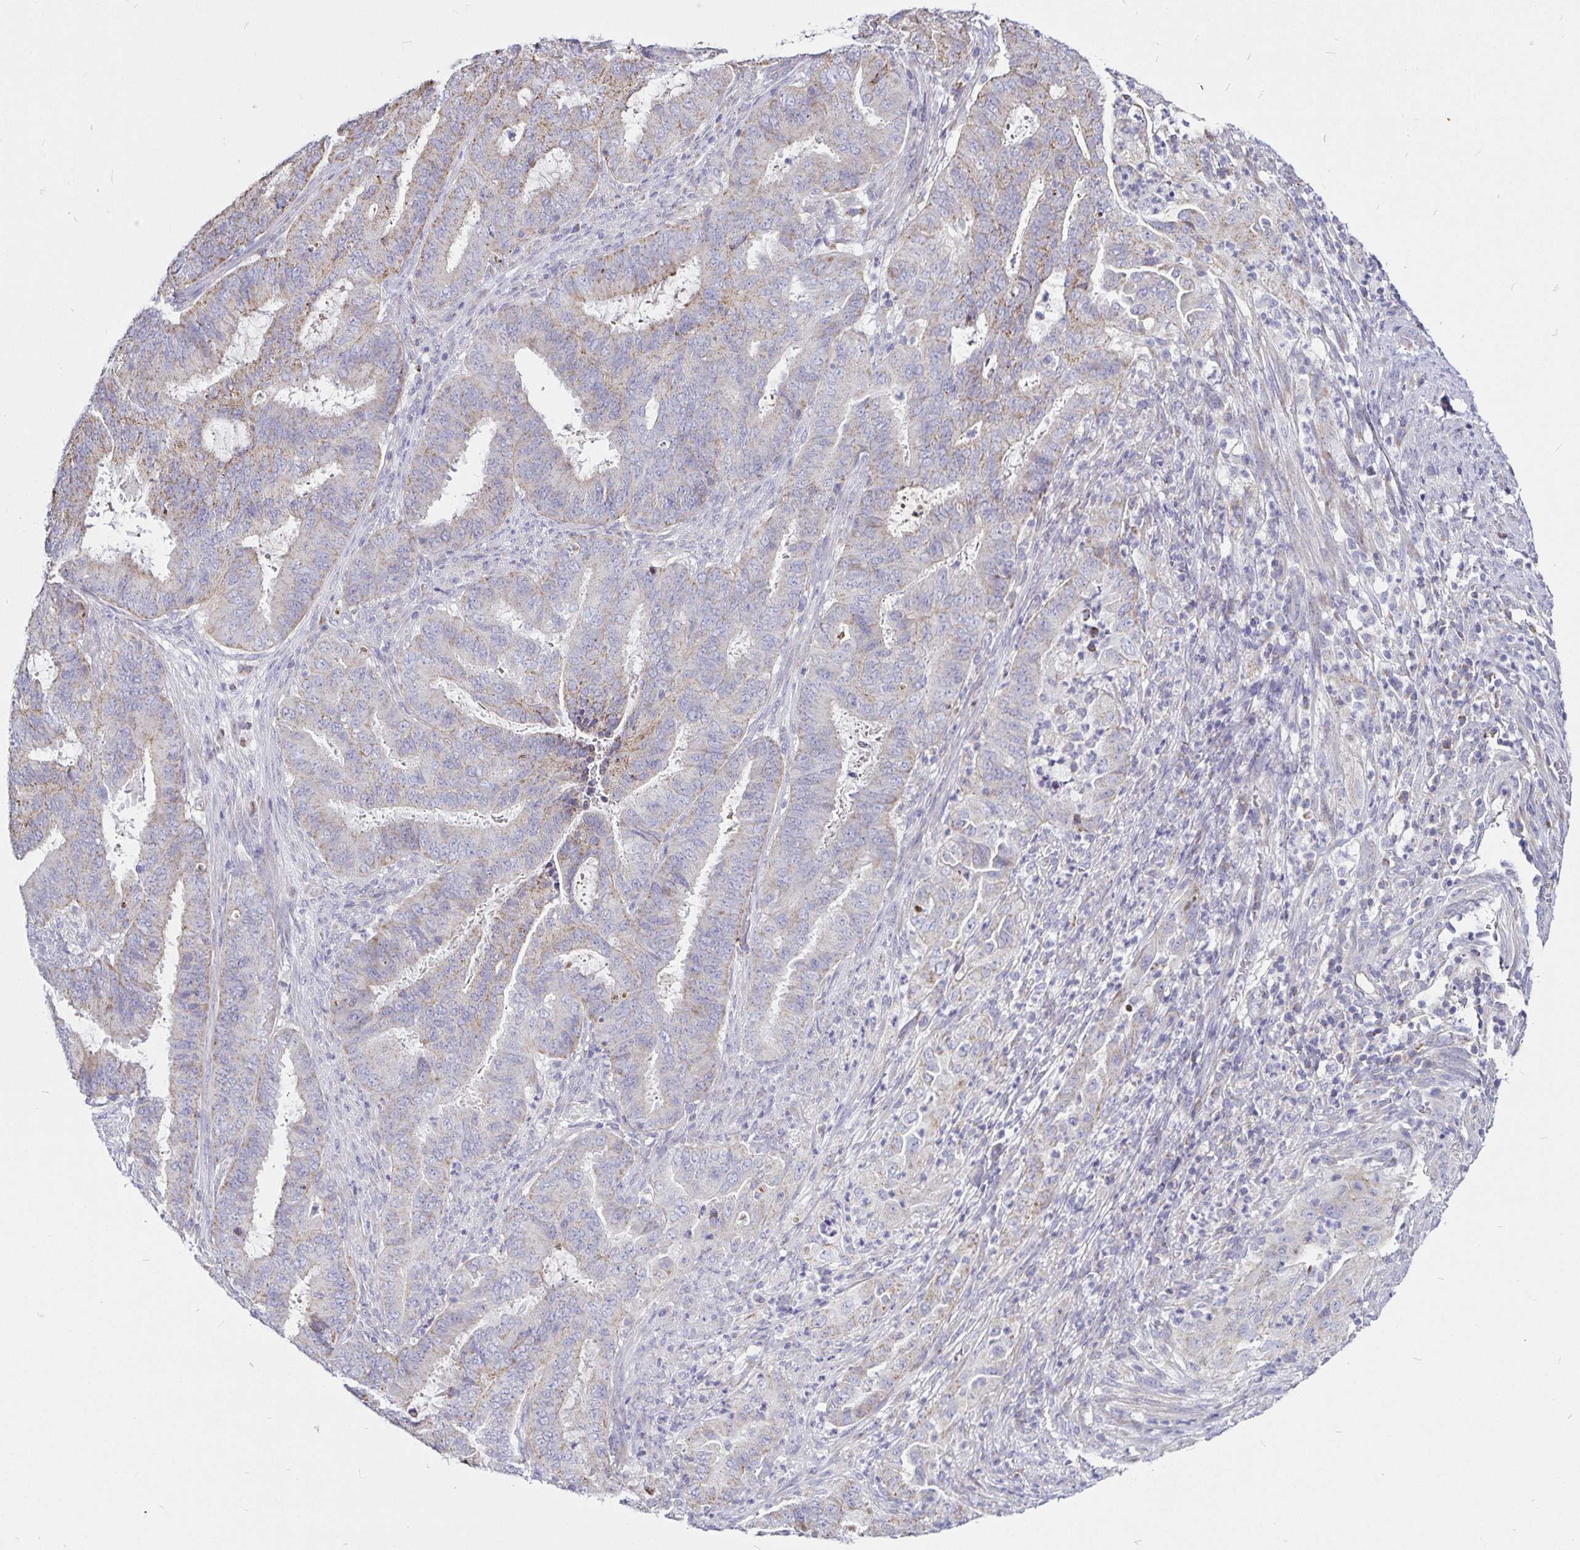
{"staining": {"intensity": "weak", "quantity": "<25%", "location": "cytoplasmic/membranous"}, "tissue": "endometrial cancer", "cell_type": "Tumor cells", "image_type": "cancer", "snomed": [{"axis": "morphology", "description": "Adenocarcinoma, NOS"}, {"axis": "topography", "description": "Endometrium"}], "caption": "The immunohistochemistry image has no significant staining in tumor cells of endometrial cancer tissue.", "gene": "PGAM2", "patient": {"sex": "female", "age": 51}}